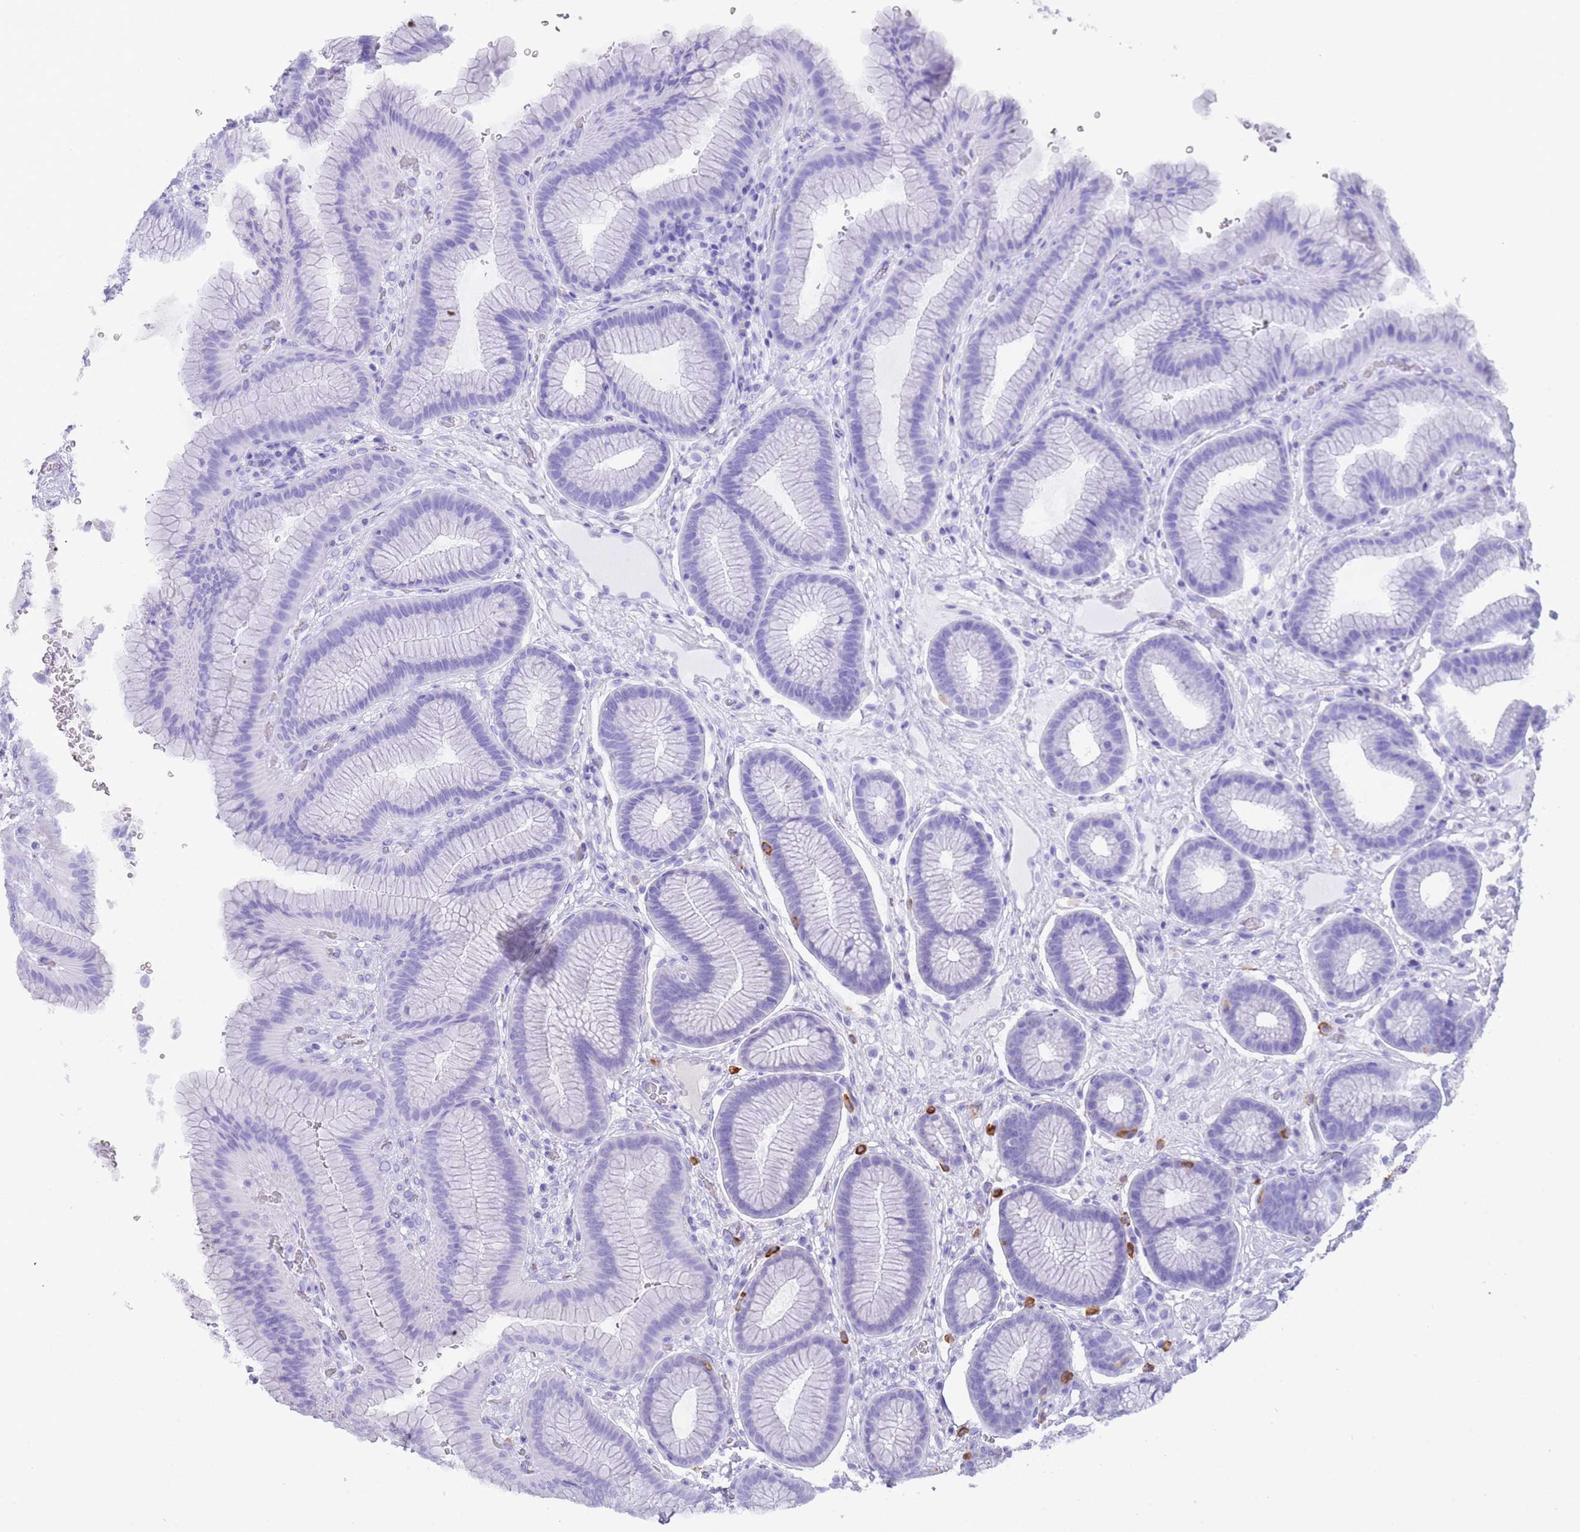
{"staining": {"intensity": "negative", "quantity": "none", "location": "none"}, "tissue": "stomach", "cell_type": "Glandular cells", "image_type": "normal", "snomed": [{"axis": "morphology", "description": "Normal tissue, NOS"}, {"axis": "topography", "description": "Stomach"}], "caption": "A high-resolution photomicrograph shows IHC staining of benign stomach, which exhibits no significant expression in glandular cells.", "gene": "MYADML2", "patient": {"sex": "male", "age": 42}}